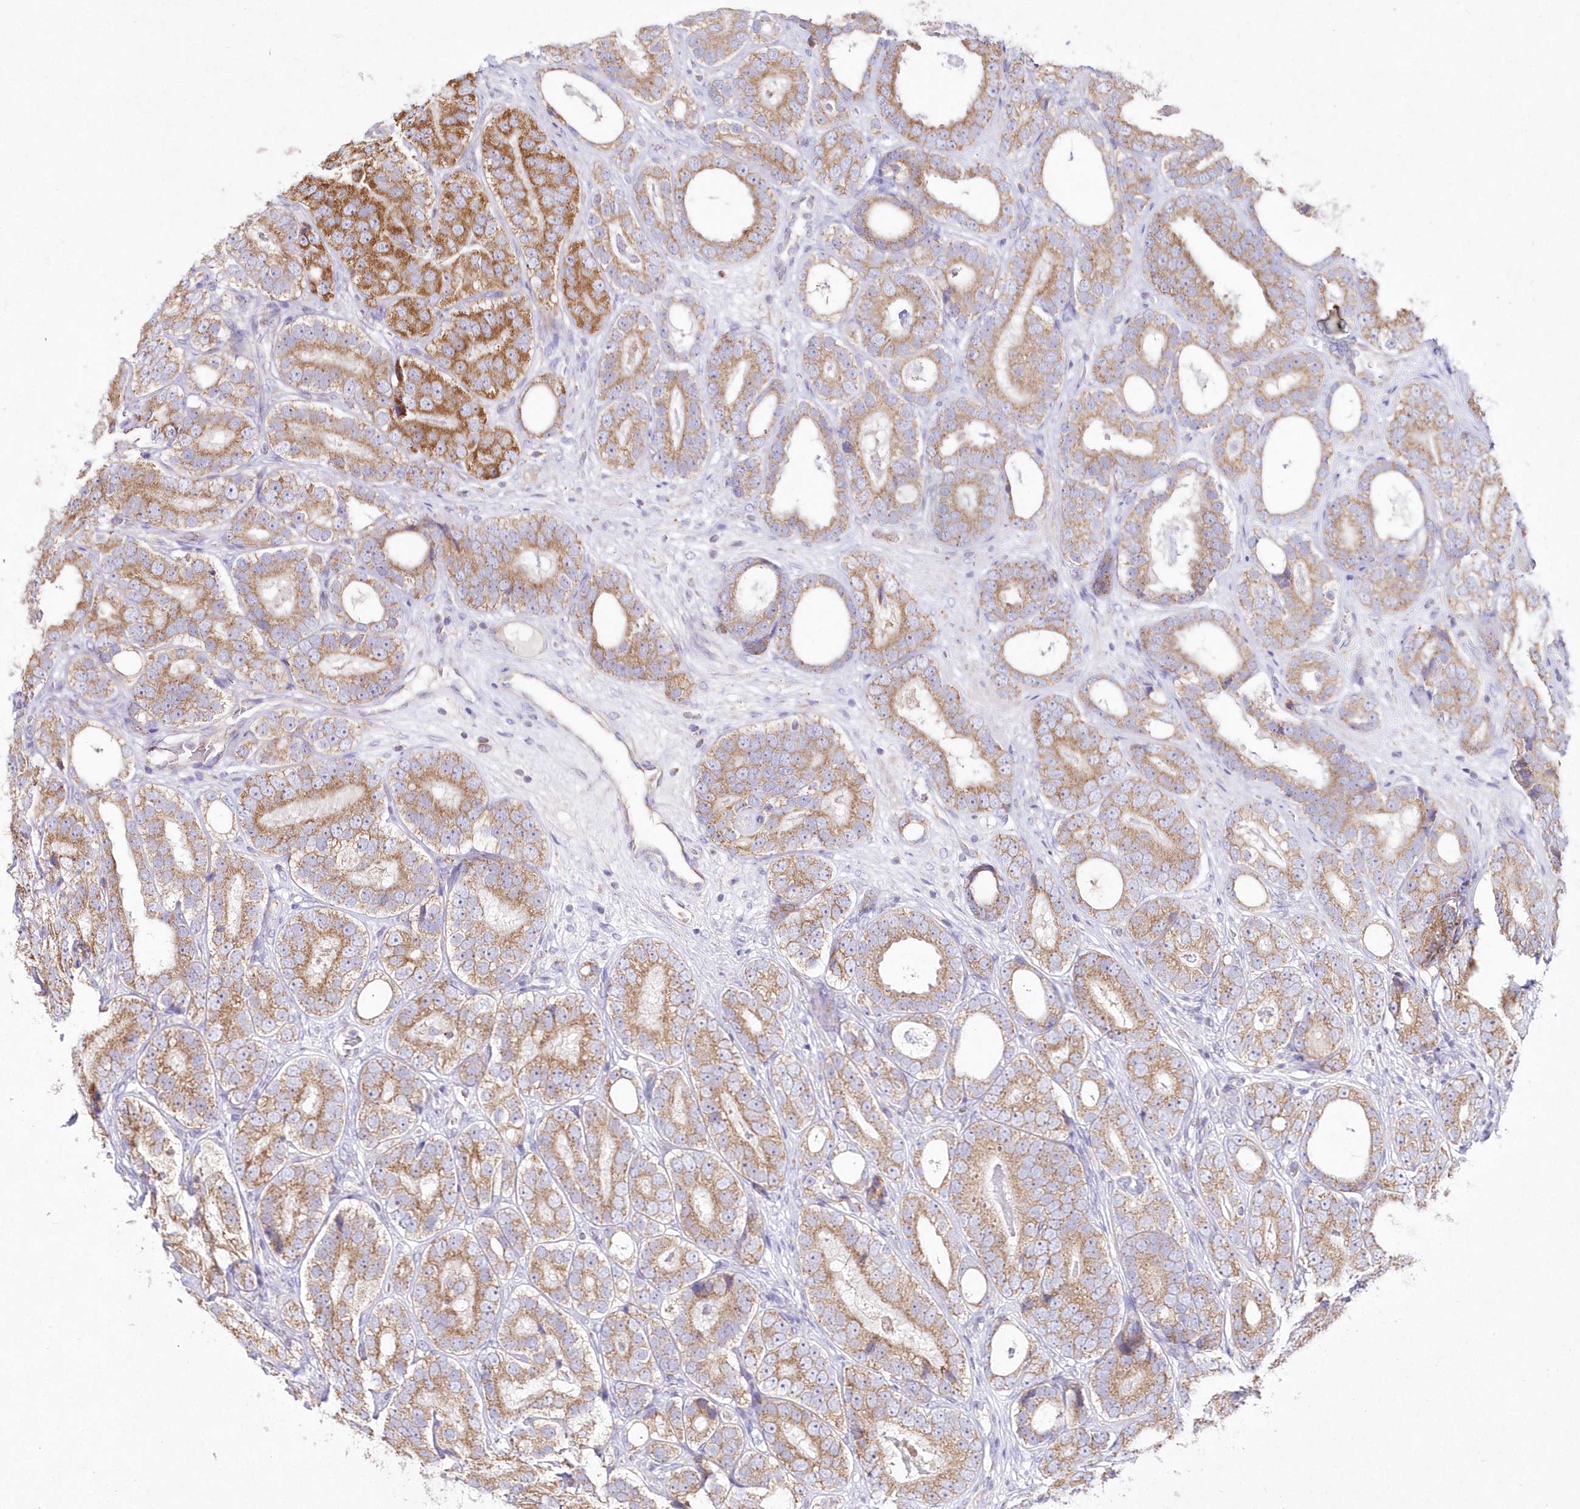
{"staining": {"intensity": "moderate", "quantity": ">75%", "location": "cytoplasmic/membranous"}, "tissue": "prostate cancer", "cell_type": "Tumor cells", "image_type": "cancer", "snomed": [{"axis": "morphology", "description": "Adenocarcinoma, High grade"}, {"axis": "topography", "description": "Prostate"}], "caption": "Immunohistochemical staining of prostate cancer displays medium levels of moderate cytoplasmic/membranous protein expression in about >75% of tumor cells. (DAB (3,3'-diaminobenzidine) IHC, brown staining for protein, blue staining for nuclei).", "gene": "DNA2", "patient": {"sex": "male", "age": 56}}